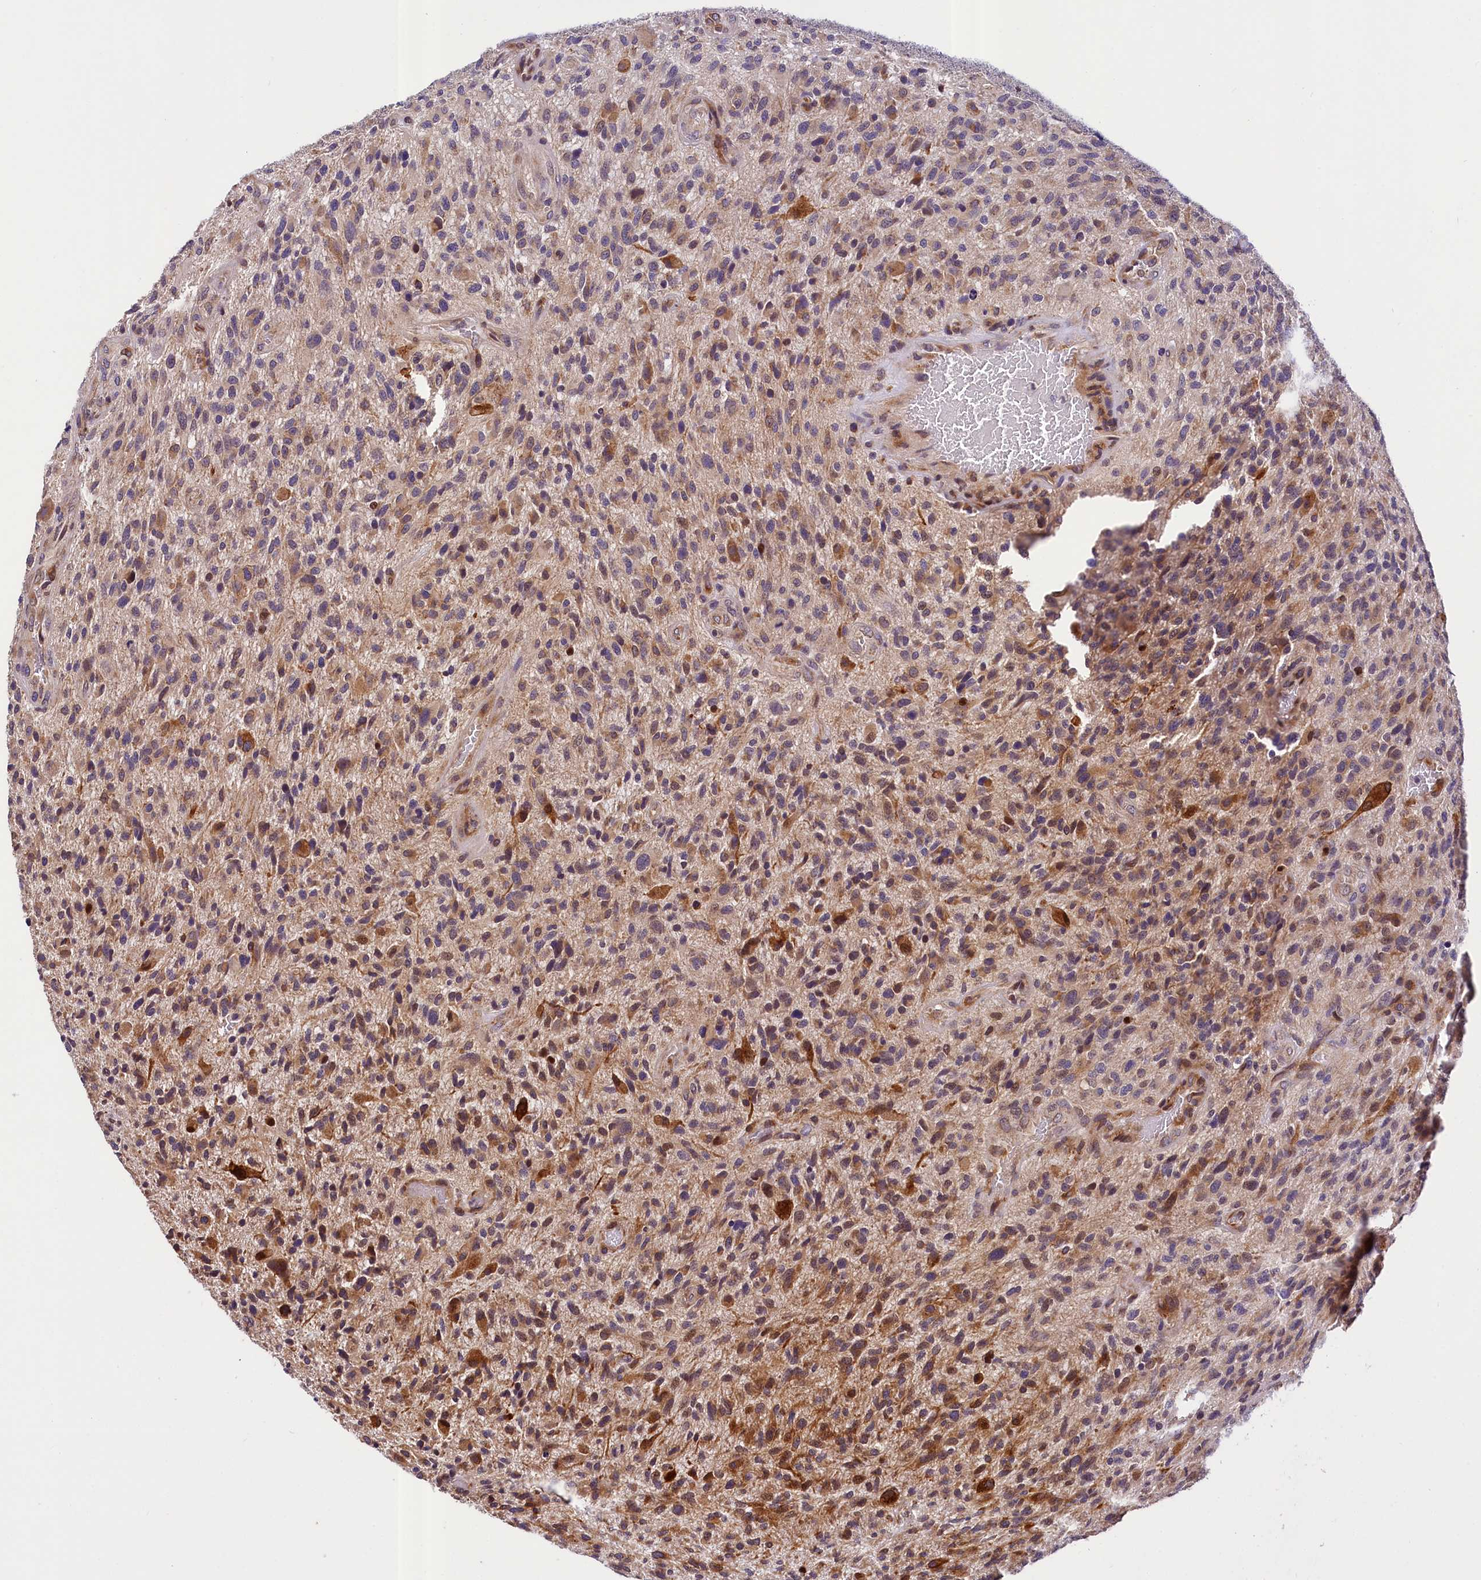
{"staining": {"intensity": "moderate", "quantity": "25%-75%", "location": "cytoplasmic/membranous"}, "tissue": "glioma", "cell_type": "Tumor cells", "image_type": "cancer", "snomed": [{"axis": "morphology", "description": "Glioma, malignant, High grade"}, {"axis": "topography", "description": "Brain"}], "caption": "High-grade glioma (malignant) stained with DAB (3,3'-diaminobenzidine) immunohistochemistry (IHC) demonstrates medium levels of moderate cytoplasmic/membranous staining in approximately 25%-75% of tumor cells.", "gene": "SUPV3L1", "patient": {"sex": "male", "age": 47}}